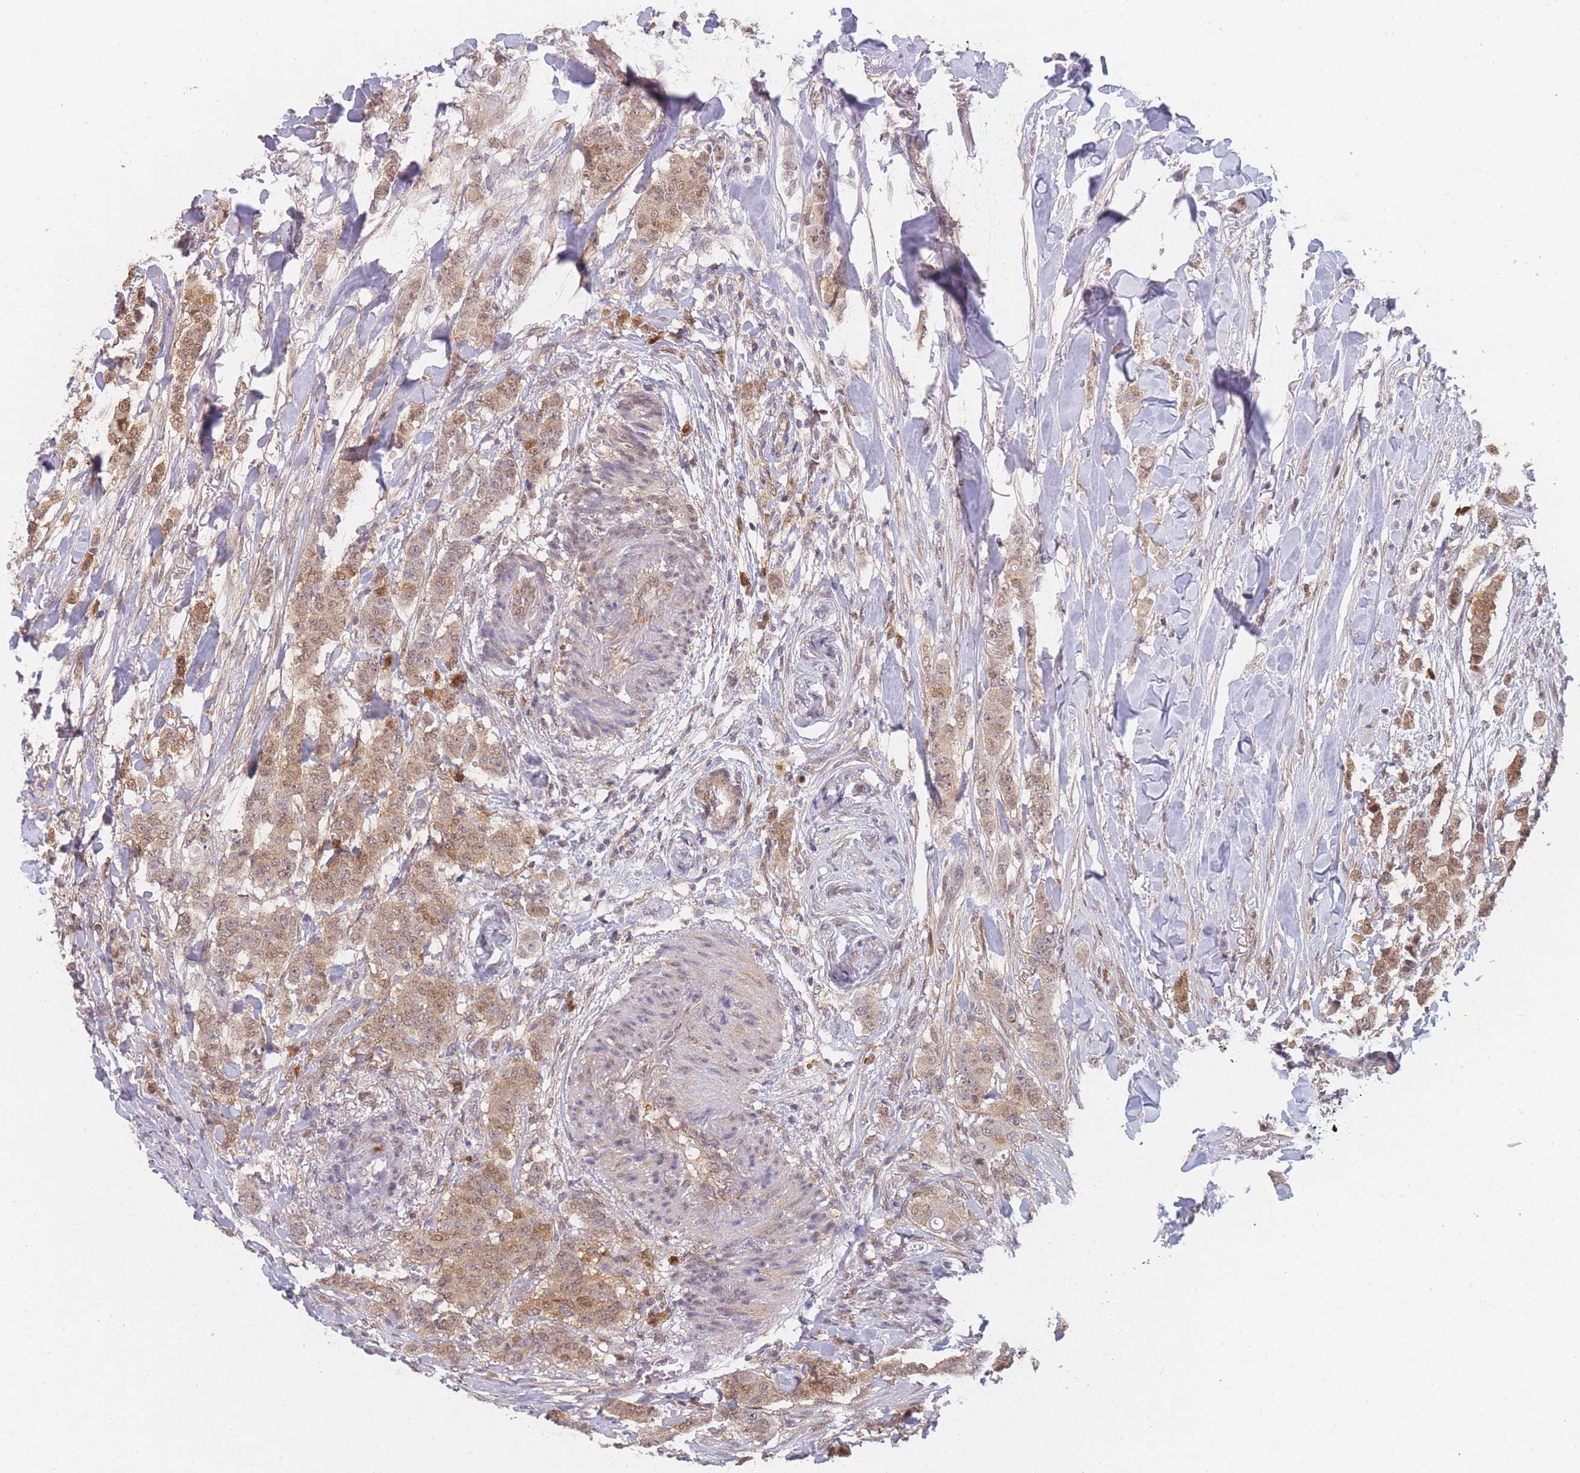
{"staining": {"intensity": "moderate", "quantity": ">75%", "location": "cytoplasmic/membranous"}, "tissue": "breast cancer", "cell_type": "Tumor cells", "image_type": "cancer", "snomed": [{"axis": "morphology", "description": "Duct carcinoma"}, {"axis": "topography", "description": "Breast"}], "caption": "A micrograph of intraductal carcinoma (breast) stained for a protein demonstrates moderate cytoplasmic/membranous brown staining in tumor cells.", "gene": "MRI1", "patient": {"sex": "female", "age": 40}}